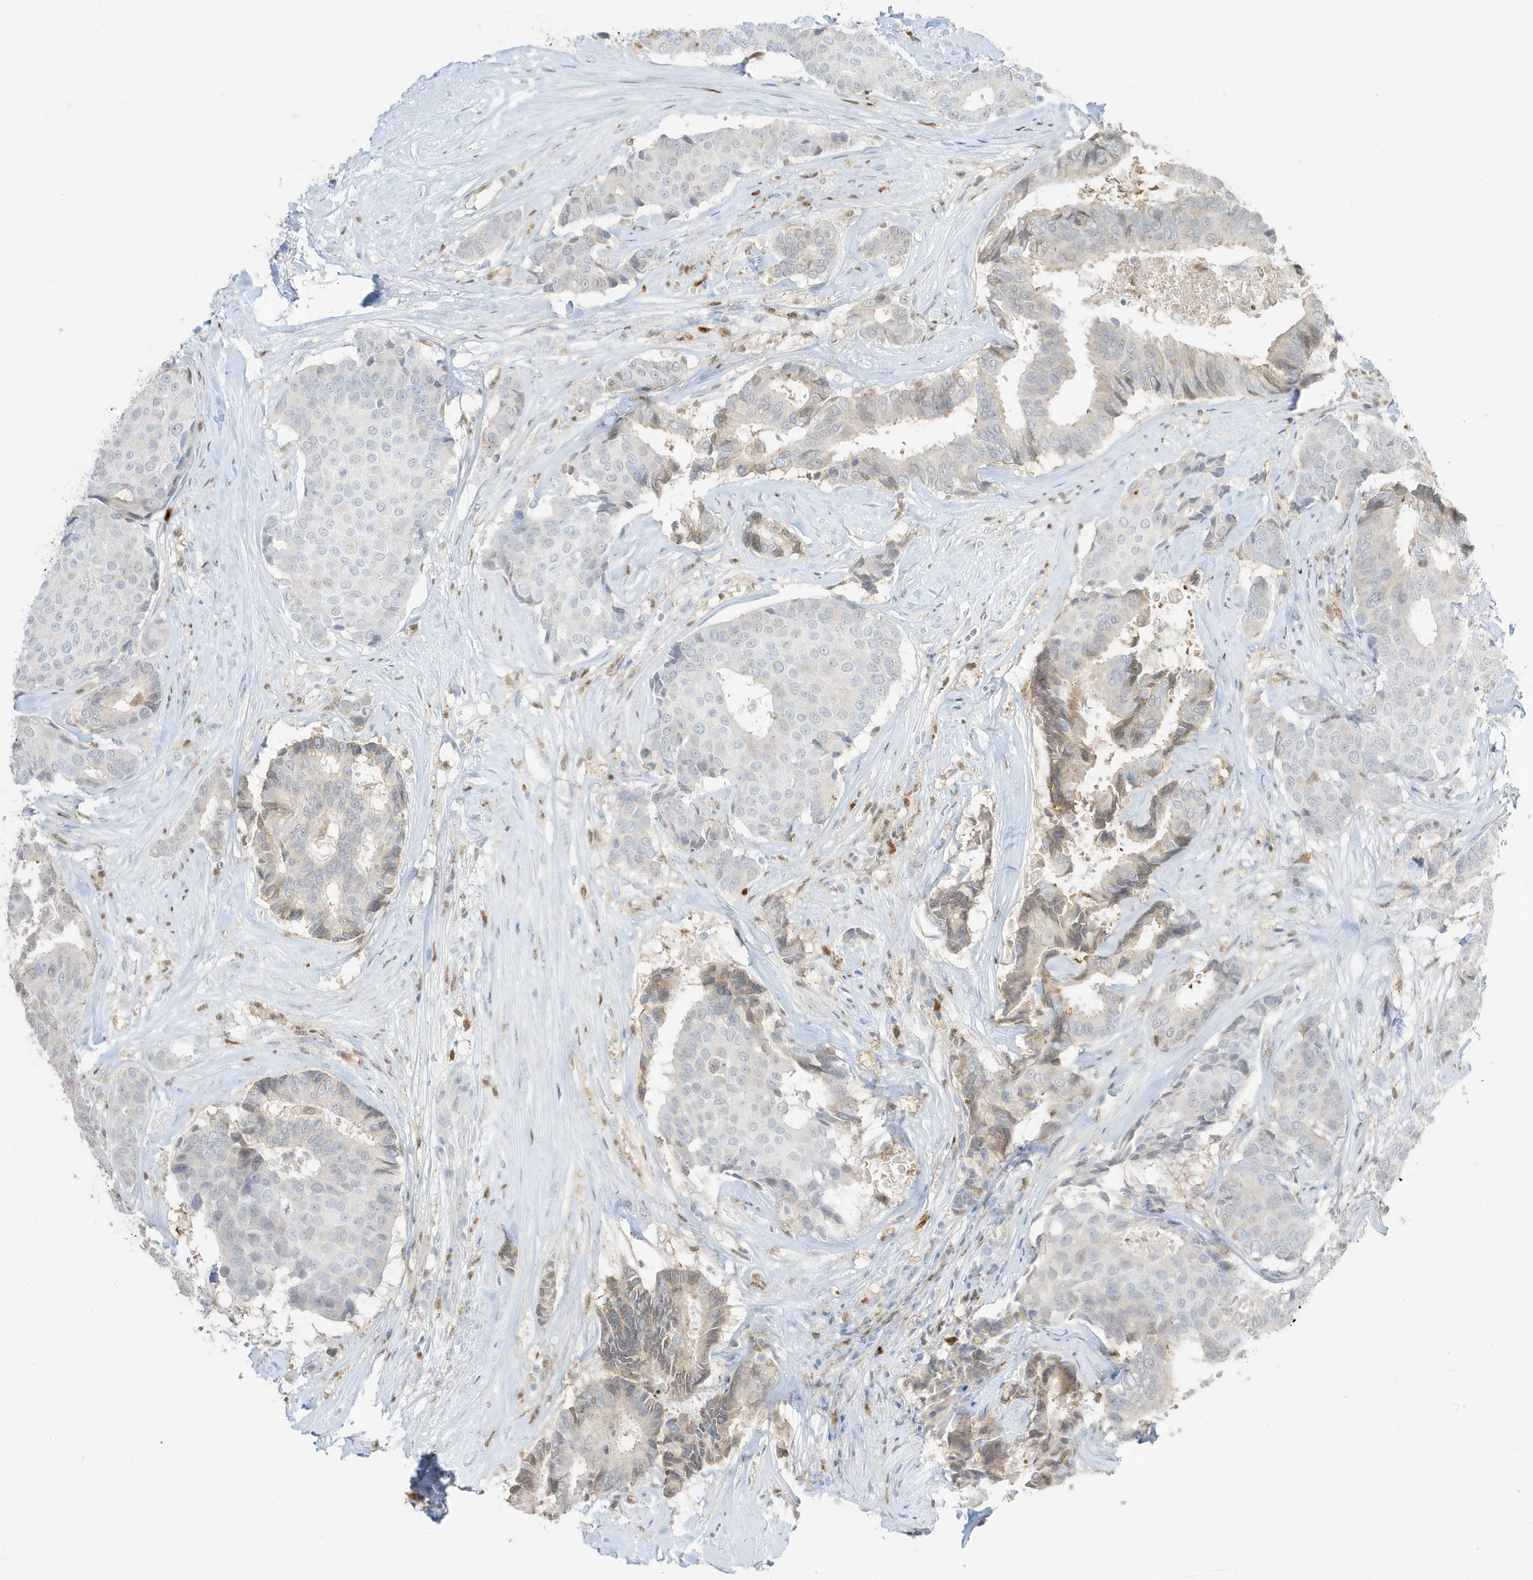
{"staining": {"intensity": "weak", "quantity": "<25%", "location": "cytoplasmic/membranous"}, "tissue": "breast cancer", "cell_type": "Tumor cells", "image_type": "cancer", "snomed": [{"axis": "morphology", "description": "Duct carcinoma"}, {"axis": "topography", "description": "Breast"}], "caption": "An immunohistochemistry histopathology image of breast cancer (intraductal carcinoma) is shown. There is no staining in tumor cells of breast cancer (intraductal carcinoma). Nuclei are stained in blue.", "gene": "GCA", "patient": {"sex": "female", "age": 75}}